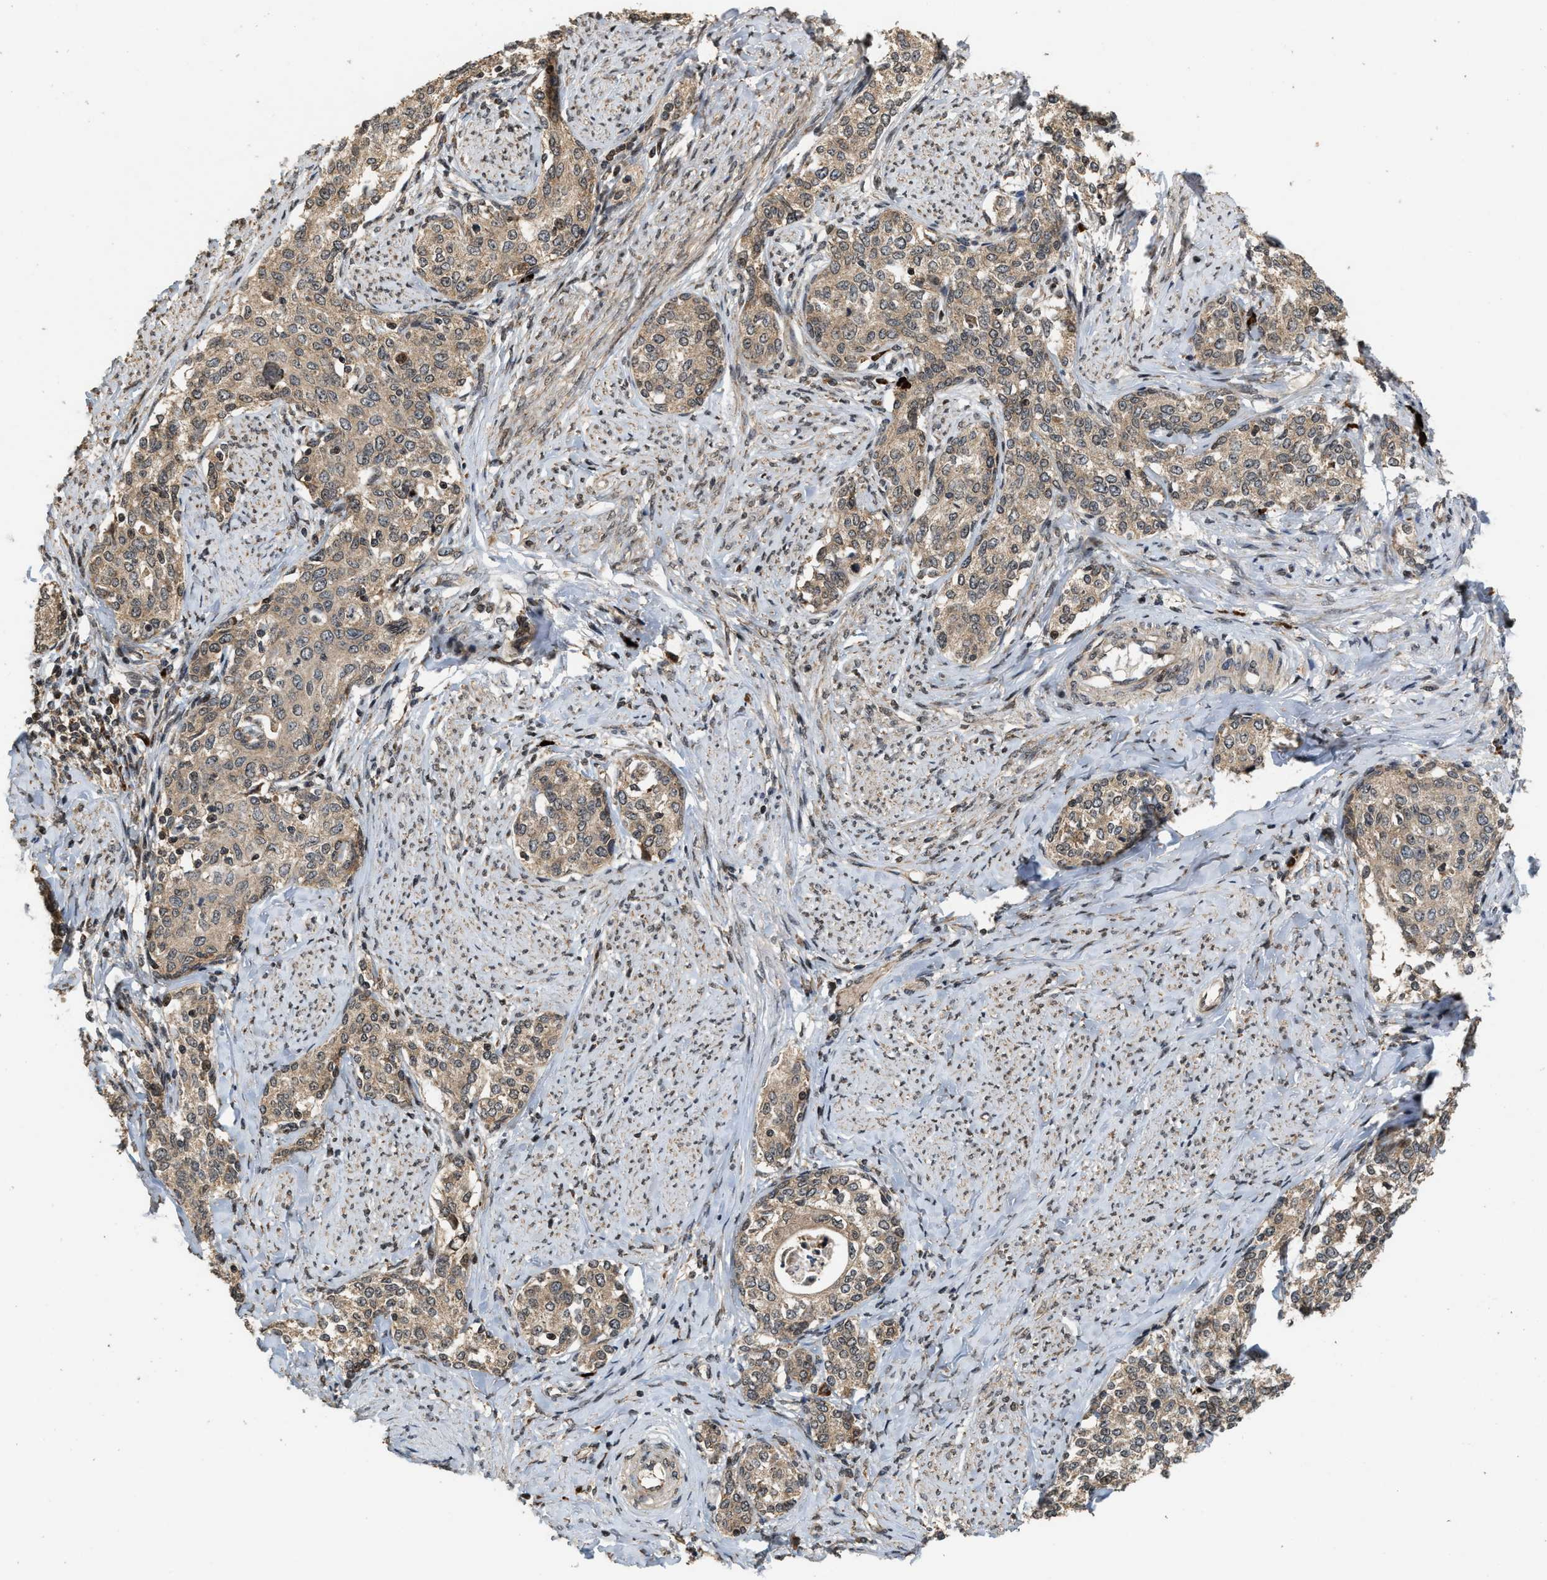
{"staining": {"intensity": "weak", "quantity": ">75%", "location": "cytoplasmic/membranous"}, "tissue": "cervical cancer", "cell_type": "Tumor cells", "image_type": "cancer", "snomed": [{"axis": "morphology", "description": "Squamous cell carcinoma, NOS"}, {"axis": "morphology", "description": "Adenocarcinoma, NOS"}, {"axis": "topography", "description": "Cervix"}], "caption": "An IHC micrograph of tumor tissue is shown. Protein staining in brown labels weak cytoplasmic/membranous positivity in cervical cancer (squamous cell carcinoma) within tumor cells. (Brightfield microscopy of DAB IHC at high magnification).", "gene": "ELP2", "patient": {"sex": "female", "age": 52}}